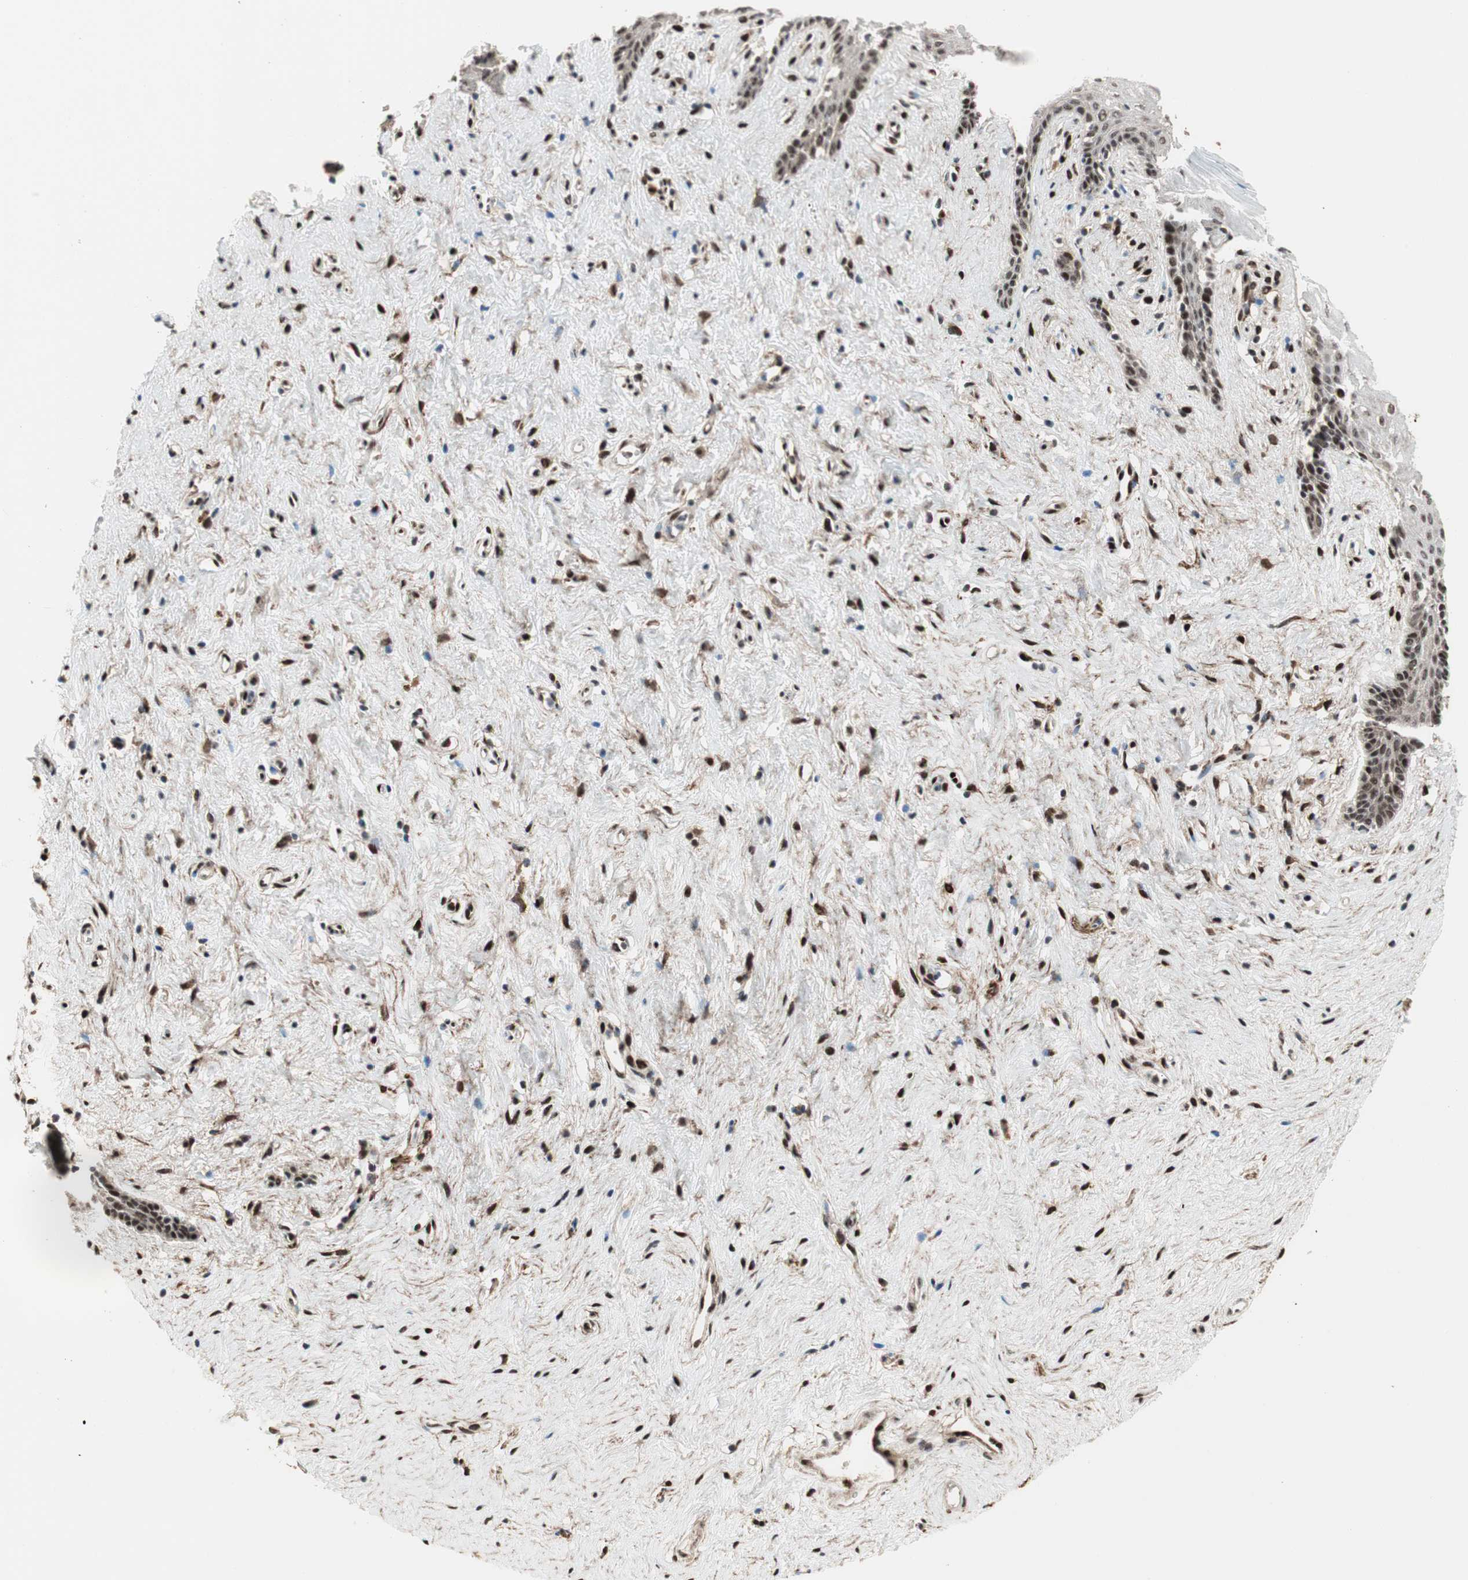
{"staining": {"intensity": "moderate", "quantity": ">75%", "location": "nuclear"}, "tissue": "vagina", "cell_type": "Squamous epithelial cells", "image_type": "normal", "snomed": [{"axis": "morphology", "description": "Normal tissue, NOS"}, {"axis": "topography", "description": "Vagina"}], "caption": "A photomicrograph of vagina stained for a protein exhibits moderate nuclear brown staining in squamous epithelial cells.", "gene": "TCF12", "patient": {"sex": "female", "age": 44}}